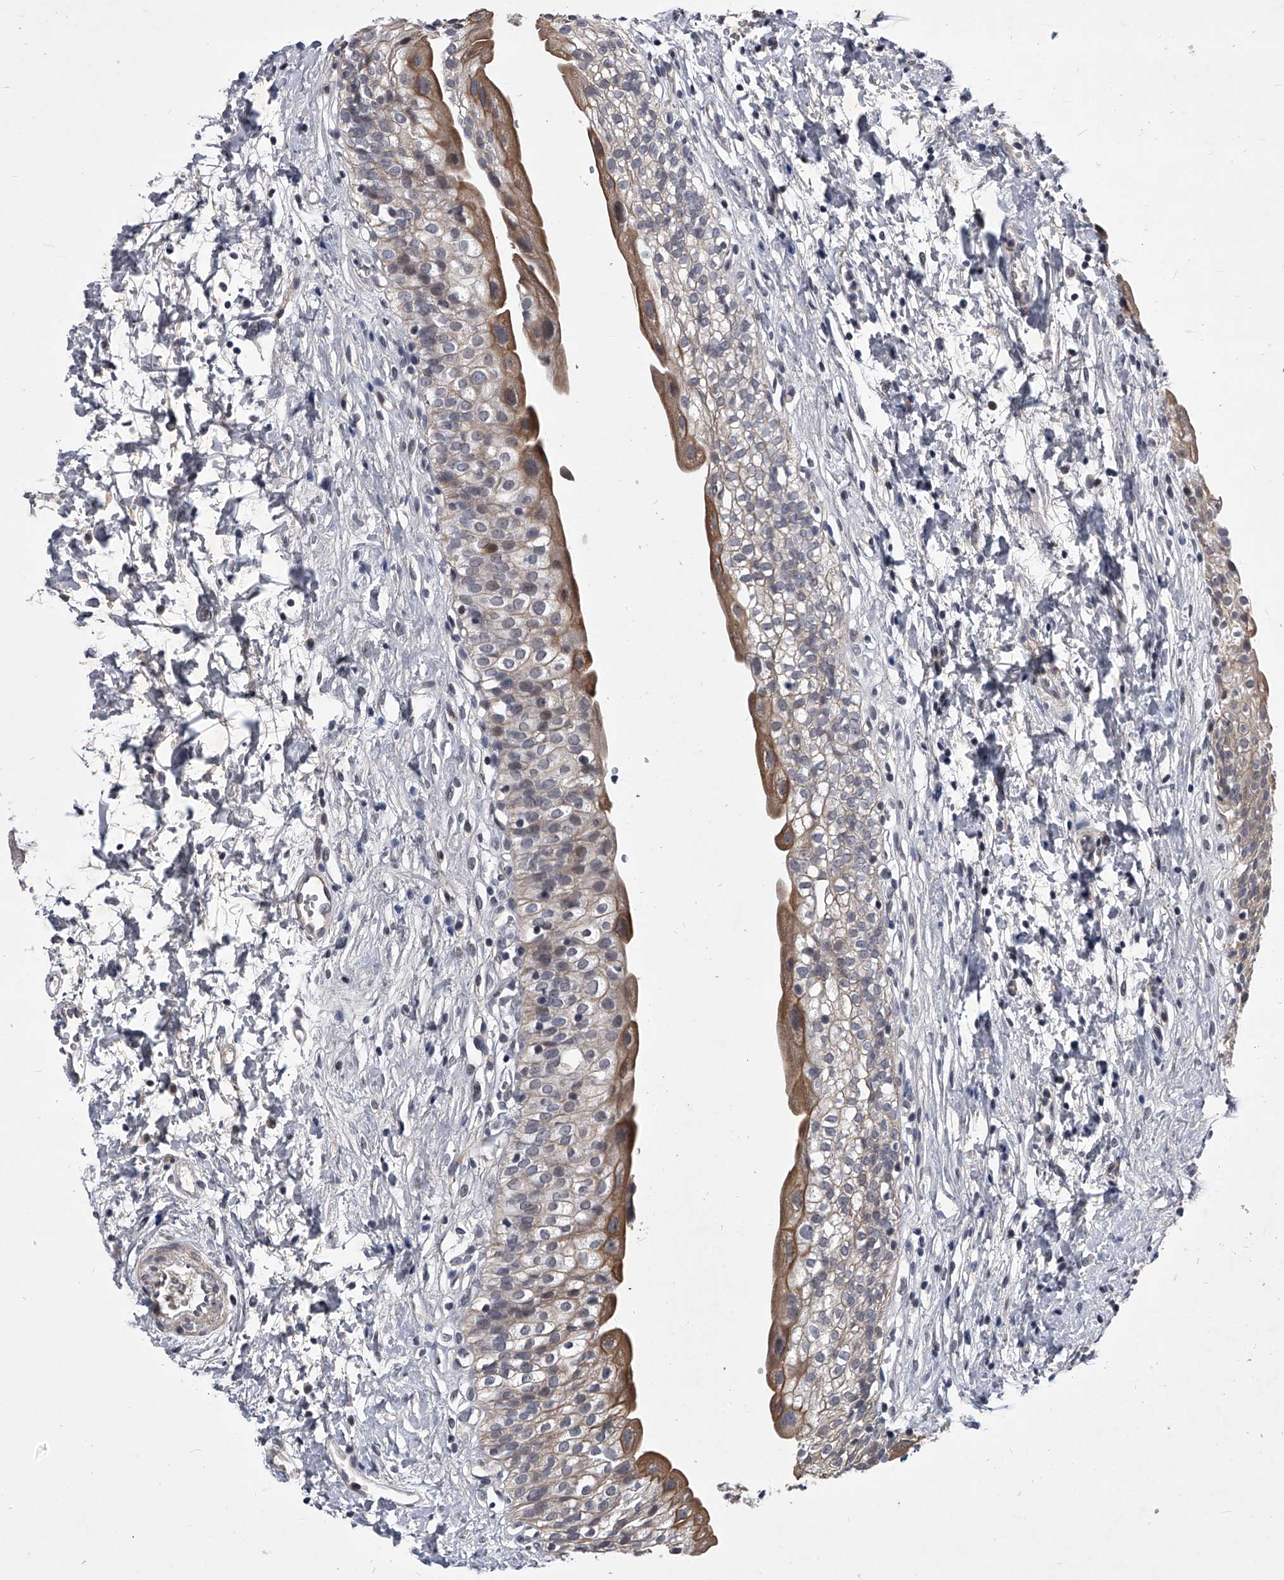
{"staining": {"intensity": "moderate", "quantity": "<25%", "location": "cytoplasmic/membranous"}, "tissue": "urinary bladder", "cell_type": "Urothelial cells", "image_type": "normal", "snomed": [{"axis": "morphology", "description": "Normal tissue, NOS"}, {"axis": "topography", "description": "Urinary bladder"}], "caption": "Urothelial cells show low levels of moderate cytoplasmic/membranous positivity in about <25% of cells in benign urinary bladder.", "gene": "ZNF76", "patient": {"sex": "male", "age": 51}}